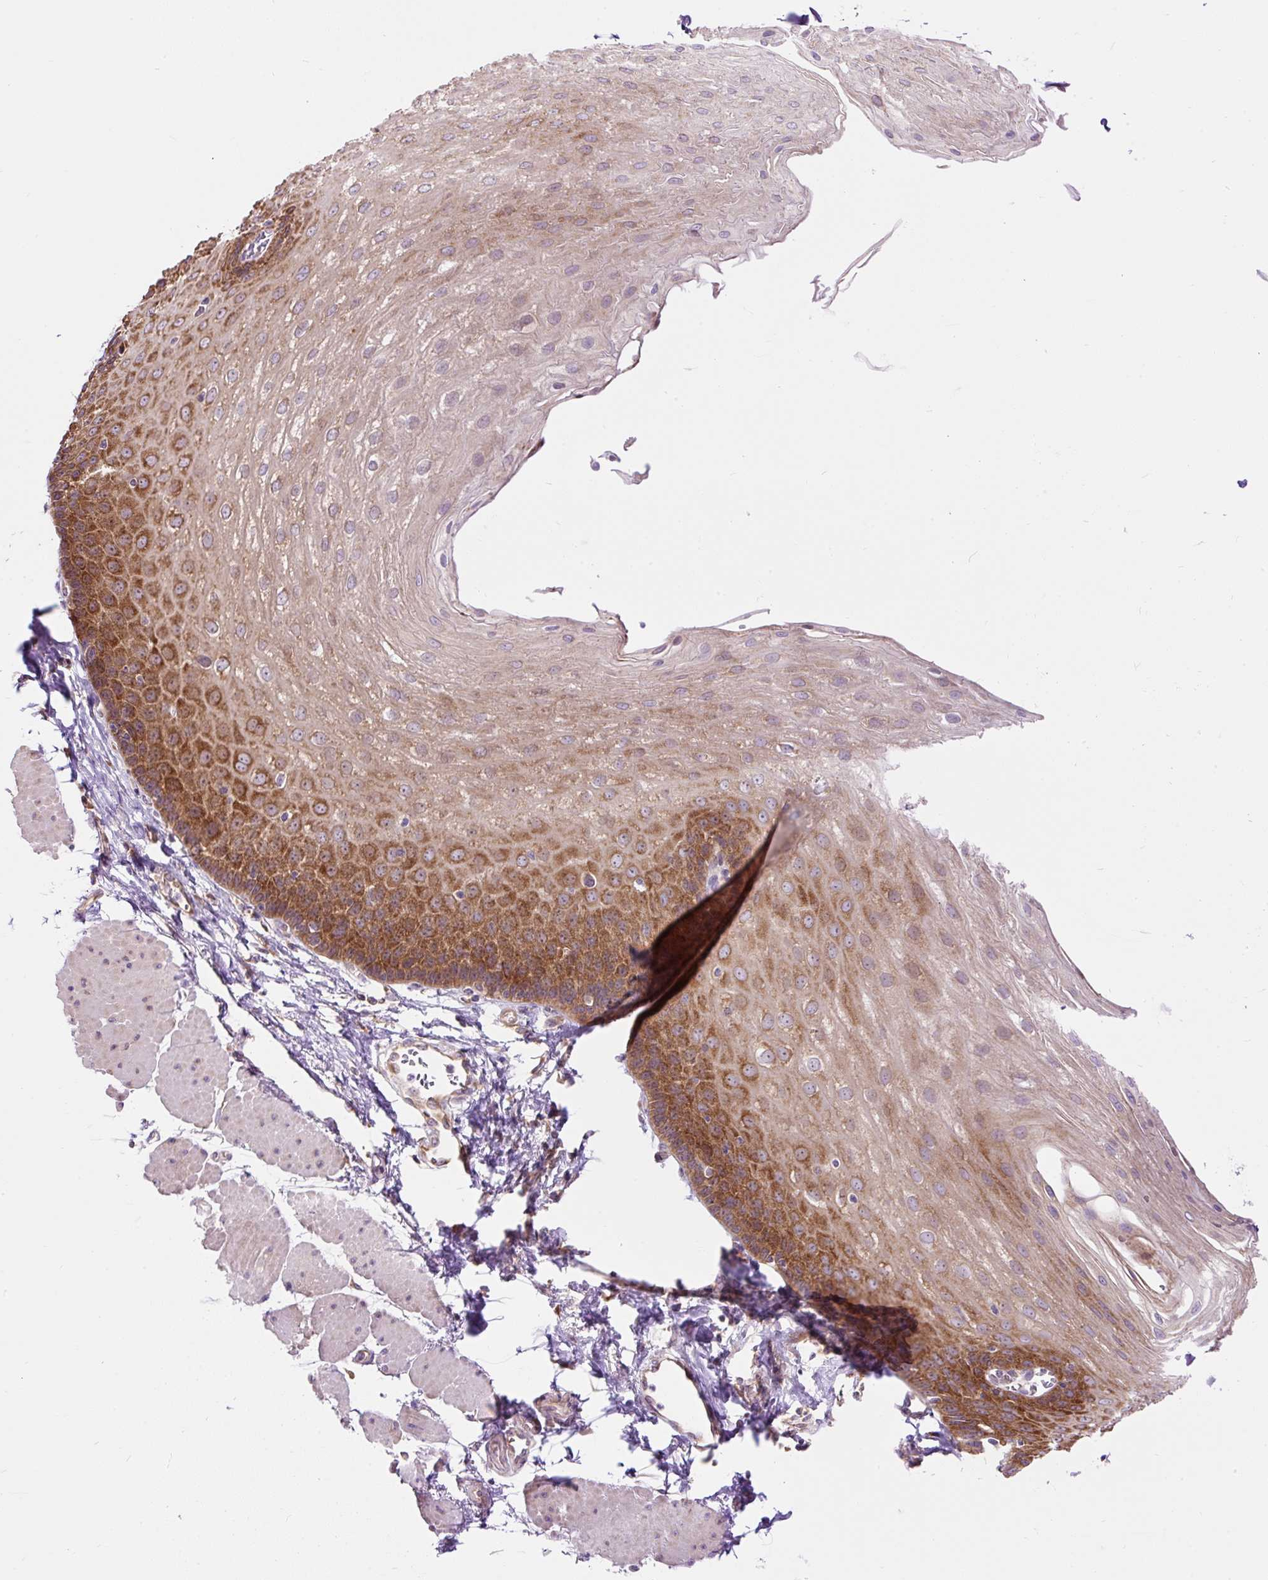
{"staining": {"intensity": "strong", "quantity": "25%-75%", "location": "cytoplasmic/membranous"}, "tissue": "esophagus", "cell_type": "Squamous epithelial cells", "image_type": "normal", "snomed": [{"axis": "morphology", "description": "Normal tissue, NOS"}, {"axis": "topography", "description": "Esophagus"}], "caption": "DAB immunohistochemical staining of benign human esophagus exhibits strong cytoplasmic/membranous protein staining in about 25%-75% of squamous epithelial cells. Immunohistochemistry stains the protein in brown and the nuclei are stained blue.", "gene": "RPS5", "patient": {"sex": "female", "age": 81}}